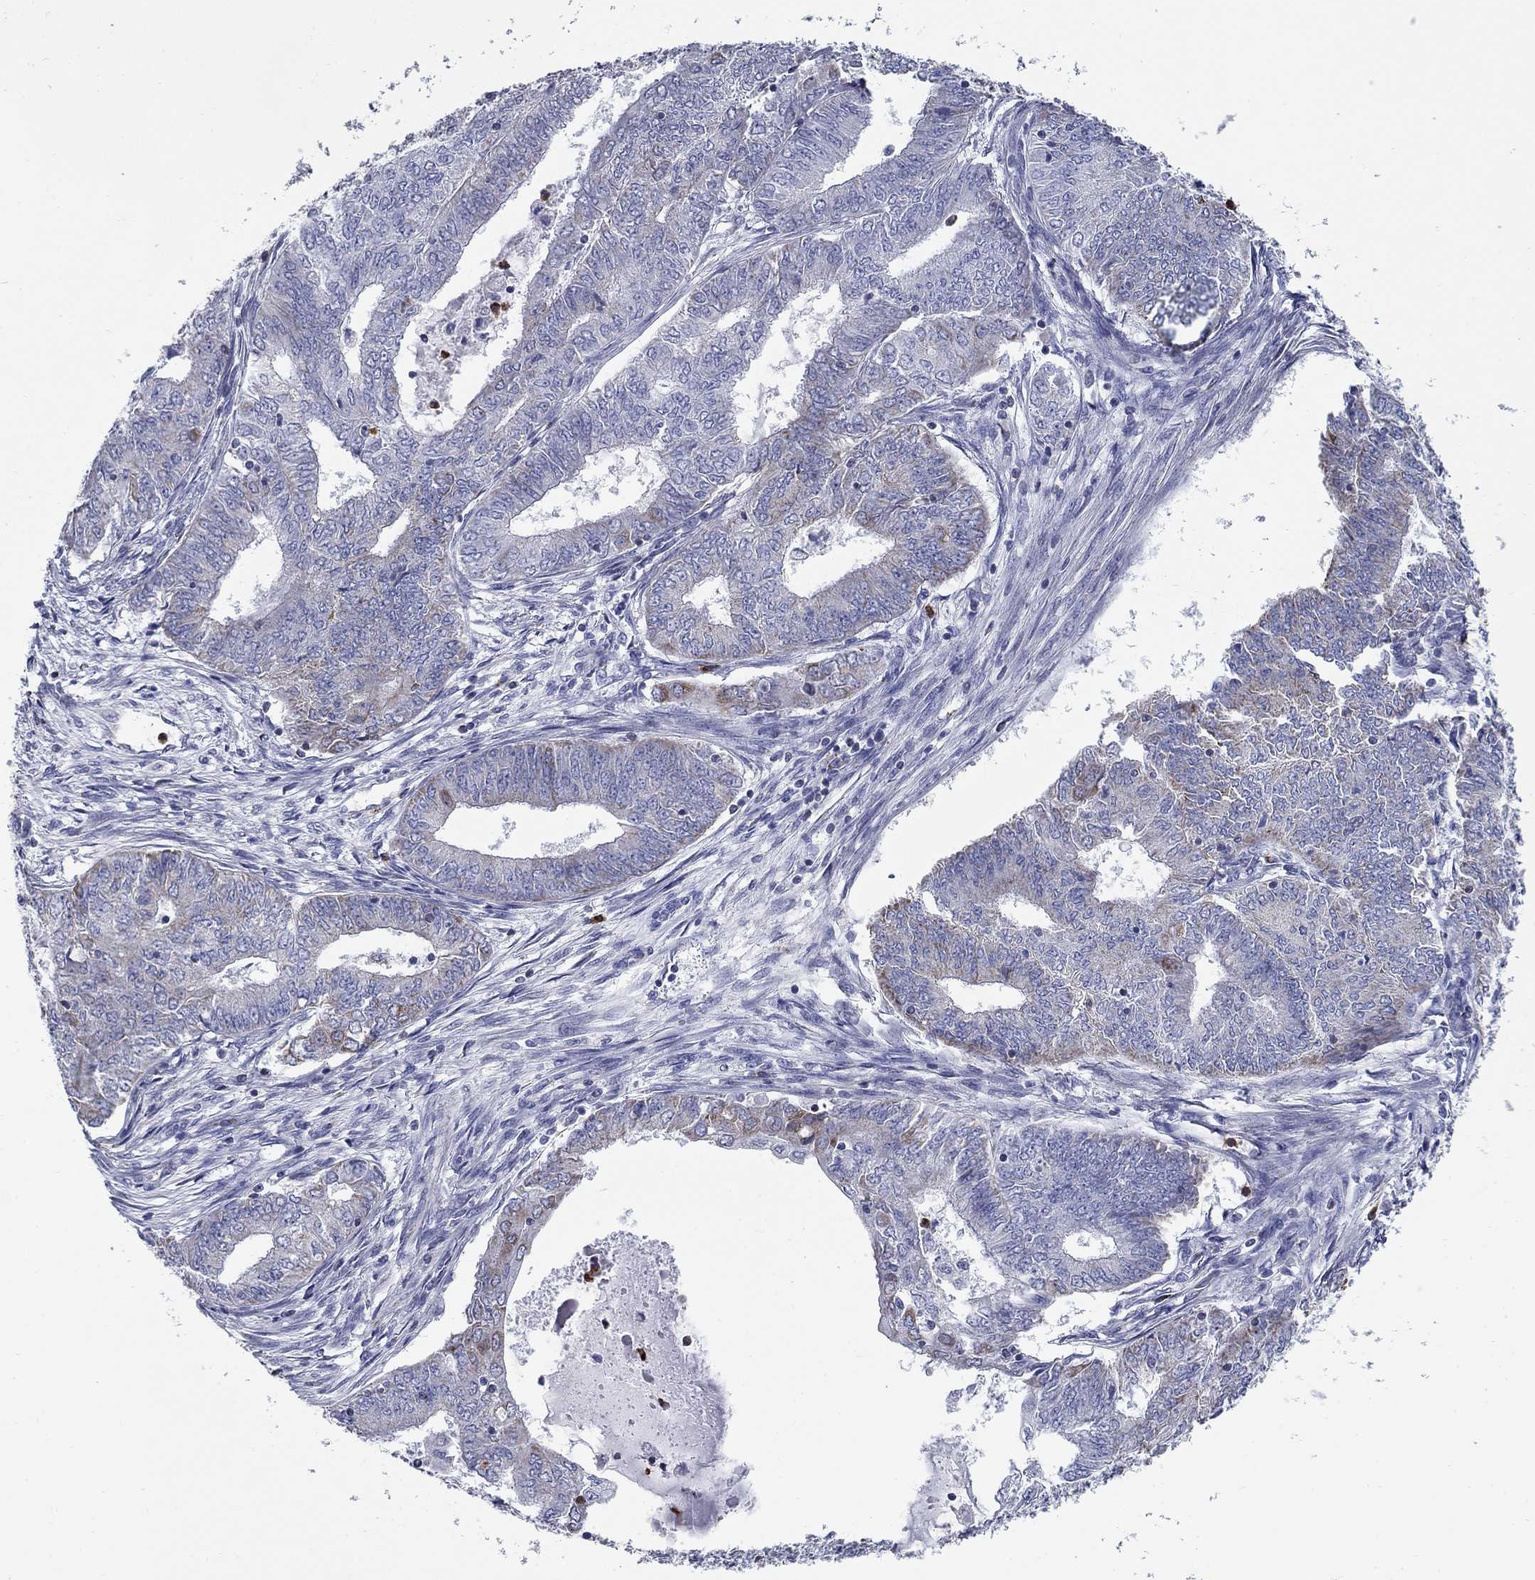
{"staining": {"intensity": "weak", "quantity": "25%-75%", "location": "cytoplasmic/membranous"}, "tissue": "endometrial cancer", "cell_type": "Tumor cells", "image_type": "cancer", "snomed": [{"axis": "morphology", "description": "Adenocarcinoma, NOS"}, {"axis": "topography", "description": "Endometrium"}], "caption": "IHC image of endometrial adenocarcinoma stained for a protein (brown), which displays low levels of weak cytoplasmic/membranous staining in about 25%-75% of tumor cells.", "gene": "NDUFA4L2", "patient": {"sex": "female", "age": 62}}